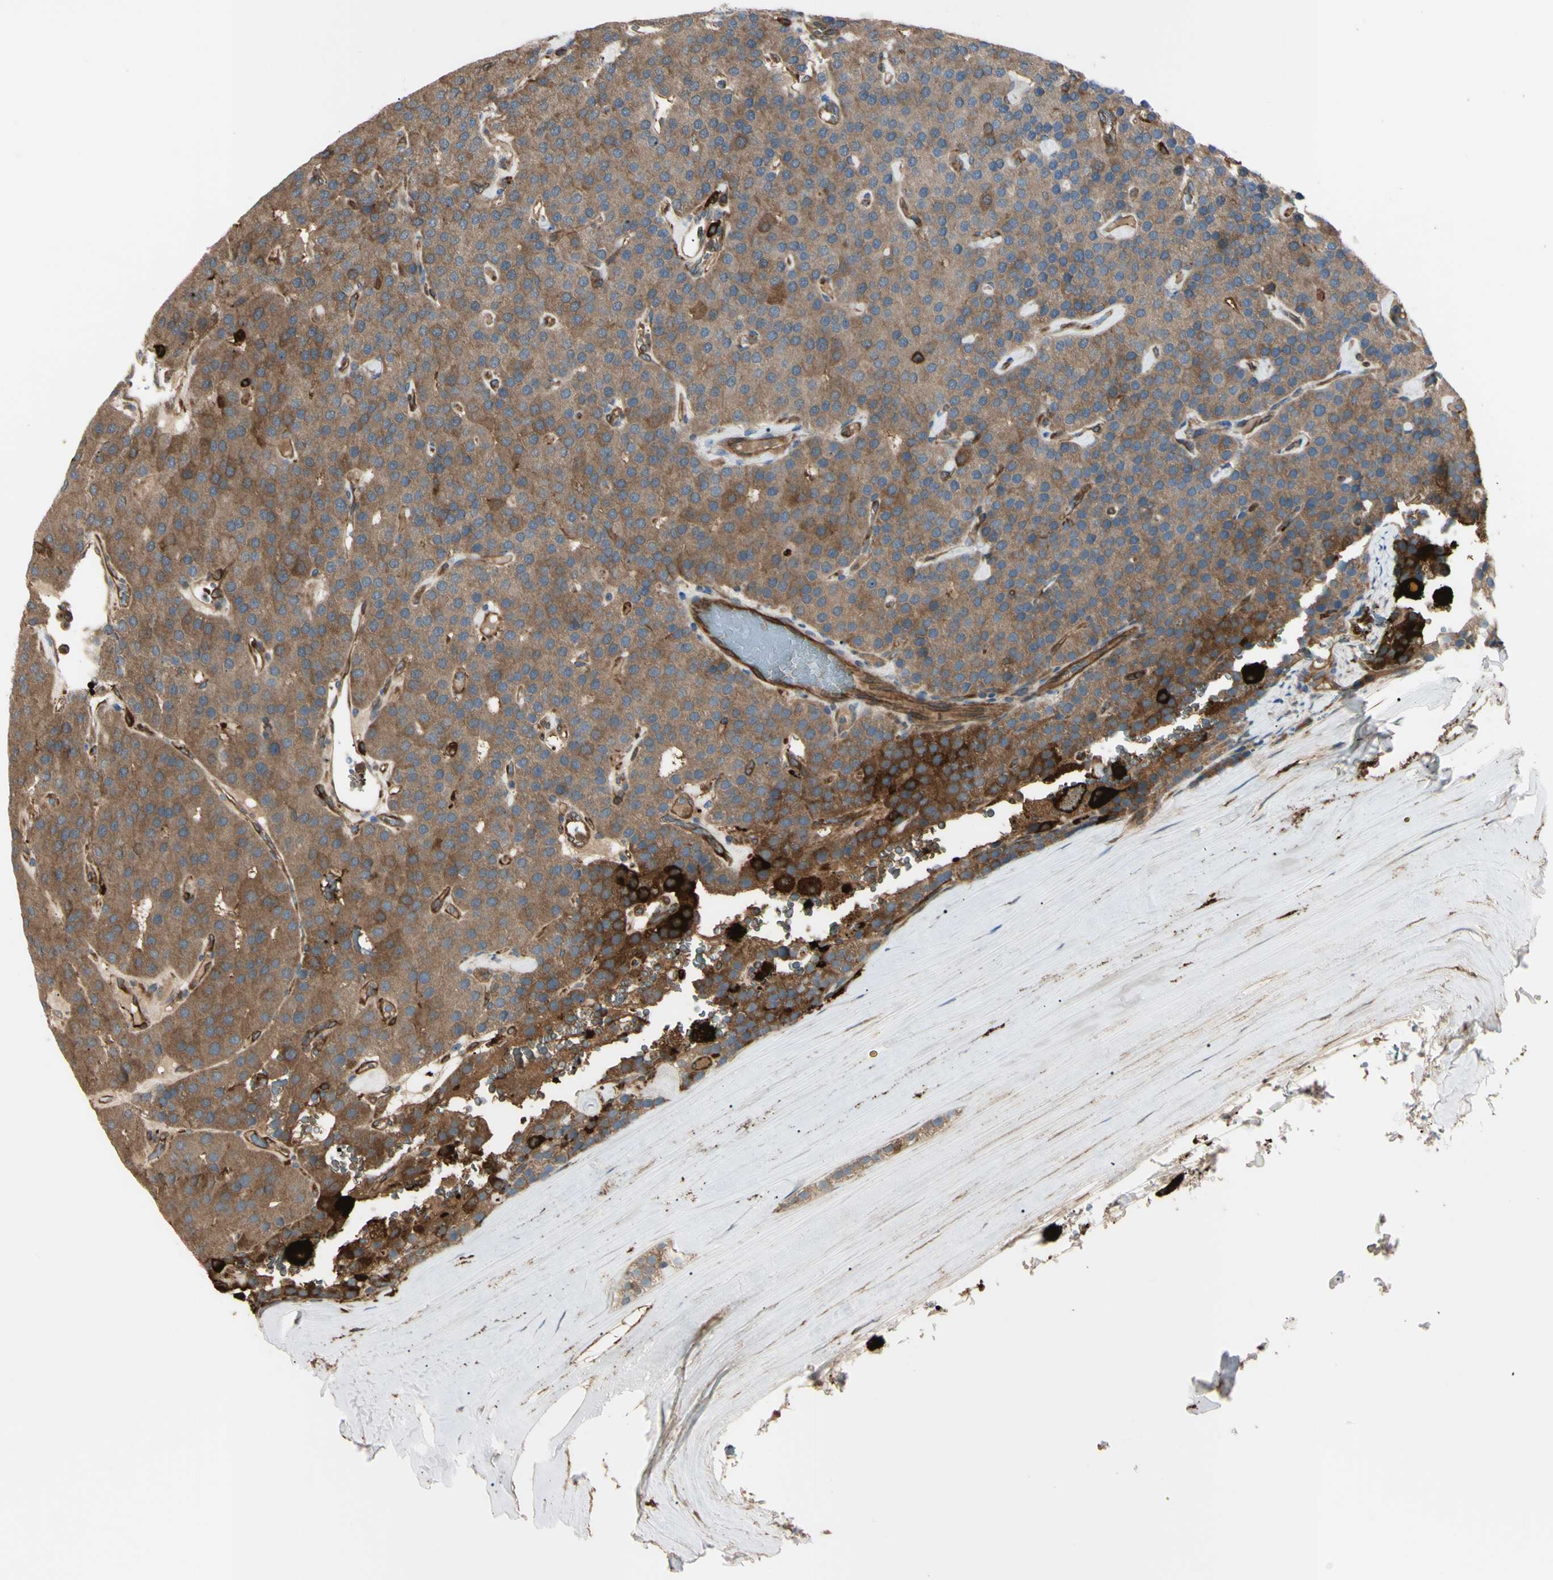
{"staining": {"intensity": "strong", "quantity": ">75%", "location": "cytoplasmic/membranous"}, "tissue": "parathyroid gland", "cell_type": "Glandular cells", "image_type": "normal", "snomed": [{"axis": "morphology", "description": "Normal tissue, NOS"}, {"axis": "morphology", "description": "Adenoma, NOS"}, {"axis": "topography", "description": "Parathyroid gland"}], "caption": "A high-resolution photomicrograph shows IHC staining of benign parathyroid gland, which shows strong cytoplasmic/membranous staining in about >75% of glandular cells.", "gene": "PTPN12", "patient": {"sex": "female", "age": 86}}